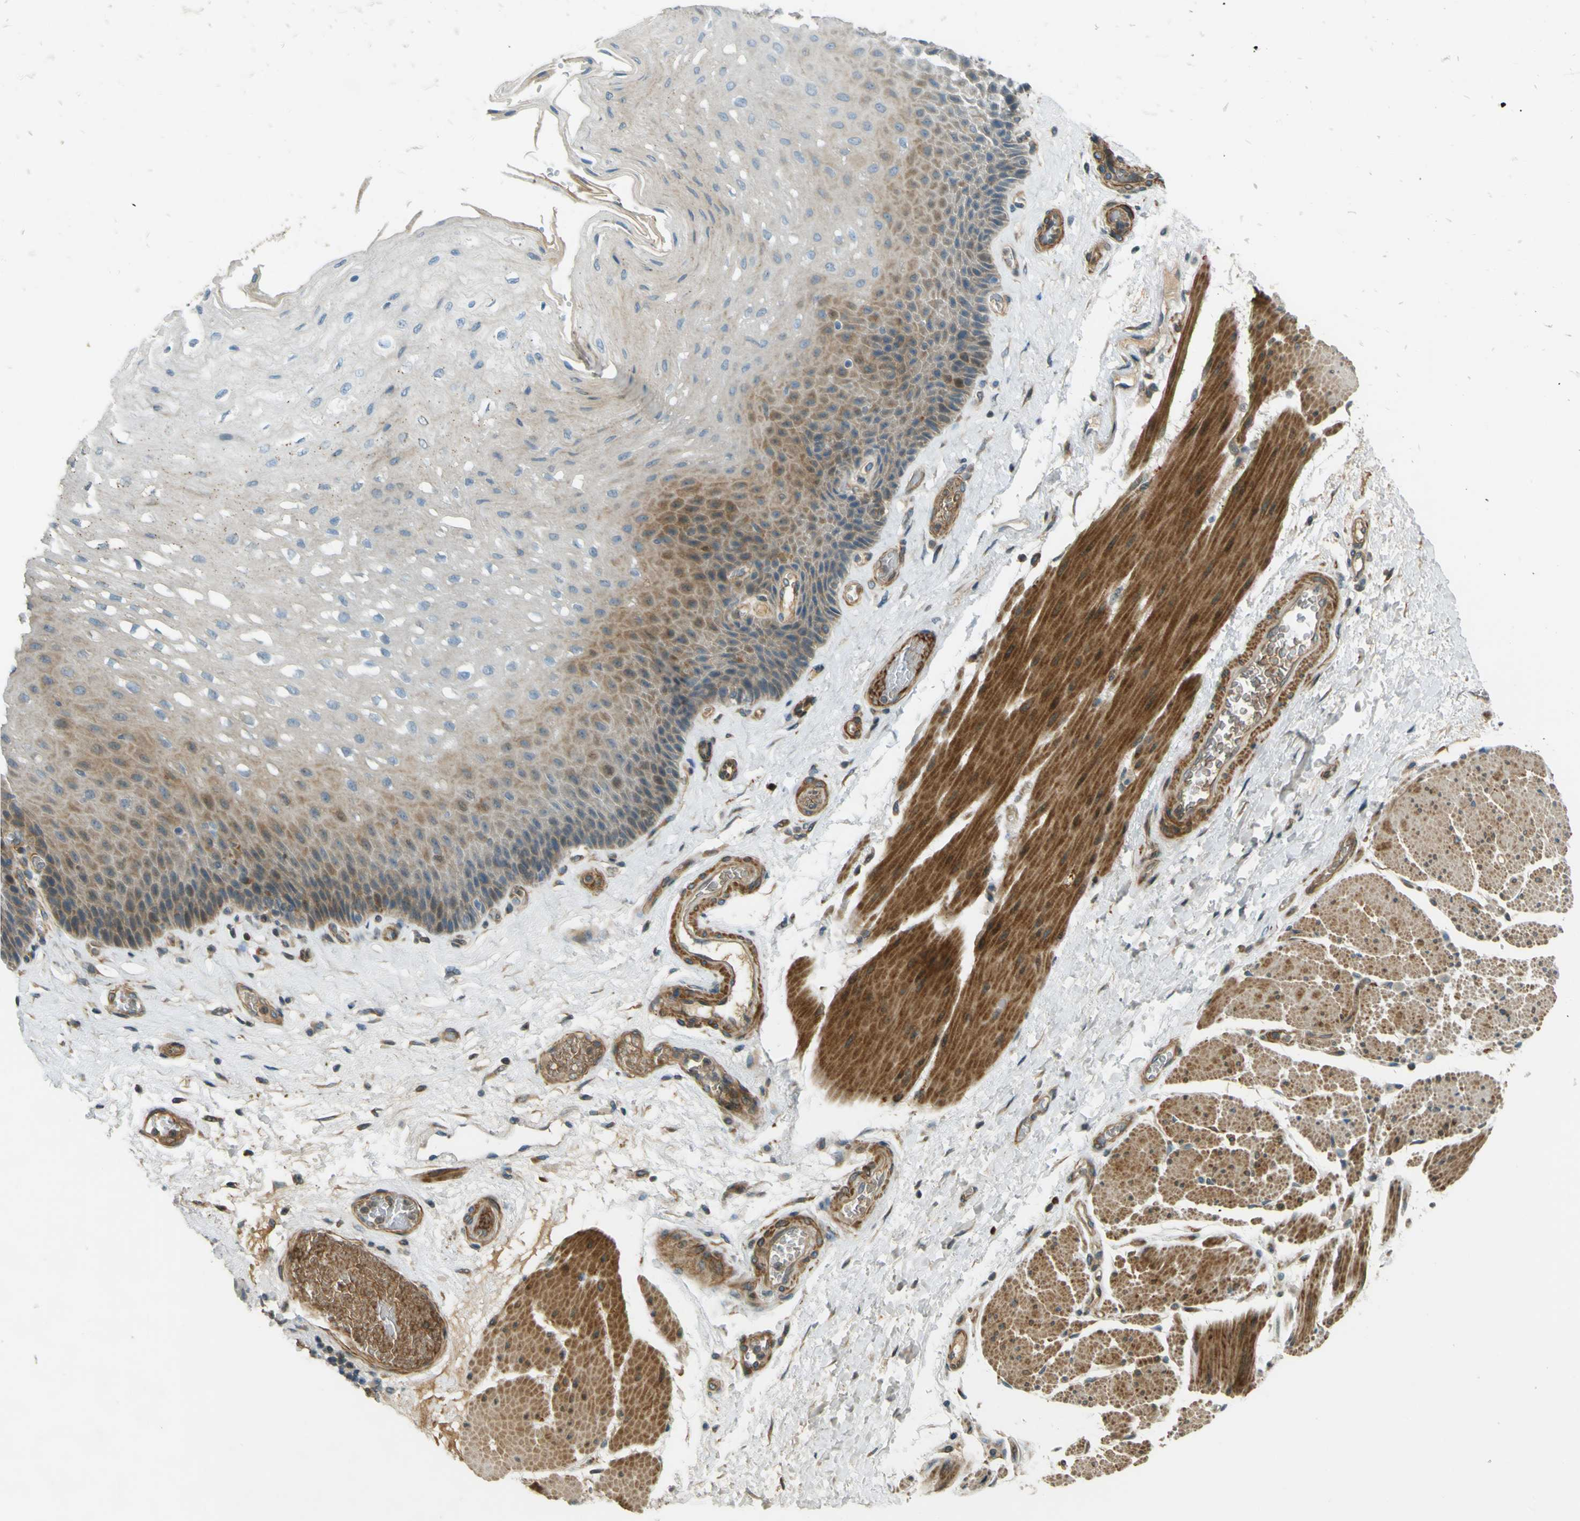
{"staining": {"intensity": "moderate", "quantity": "25%-75%", "location": "cytoplasmic/membranous"}, "tissue": "esophagus", "cell_type": "Squamous epithelial cells", "image_type": "normal", "snomed": [{"axis": "morphology", "description": "Normal tissue, NOS"}, {"axis": "topography", "description": "Esophagus"}], "caption": "This is an image of immunohistochemistry (IHC) staining of benign esophagus, which shows moderate expression in the cytoplasmic/membranous of squamous epithelial cells.", "gene": "LPCAT1", "patient": {"sex": "female", "age": 72}}